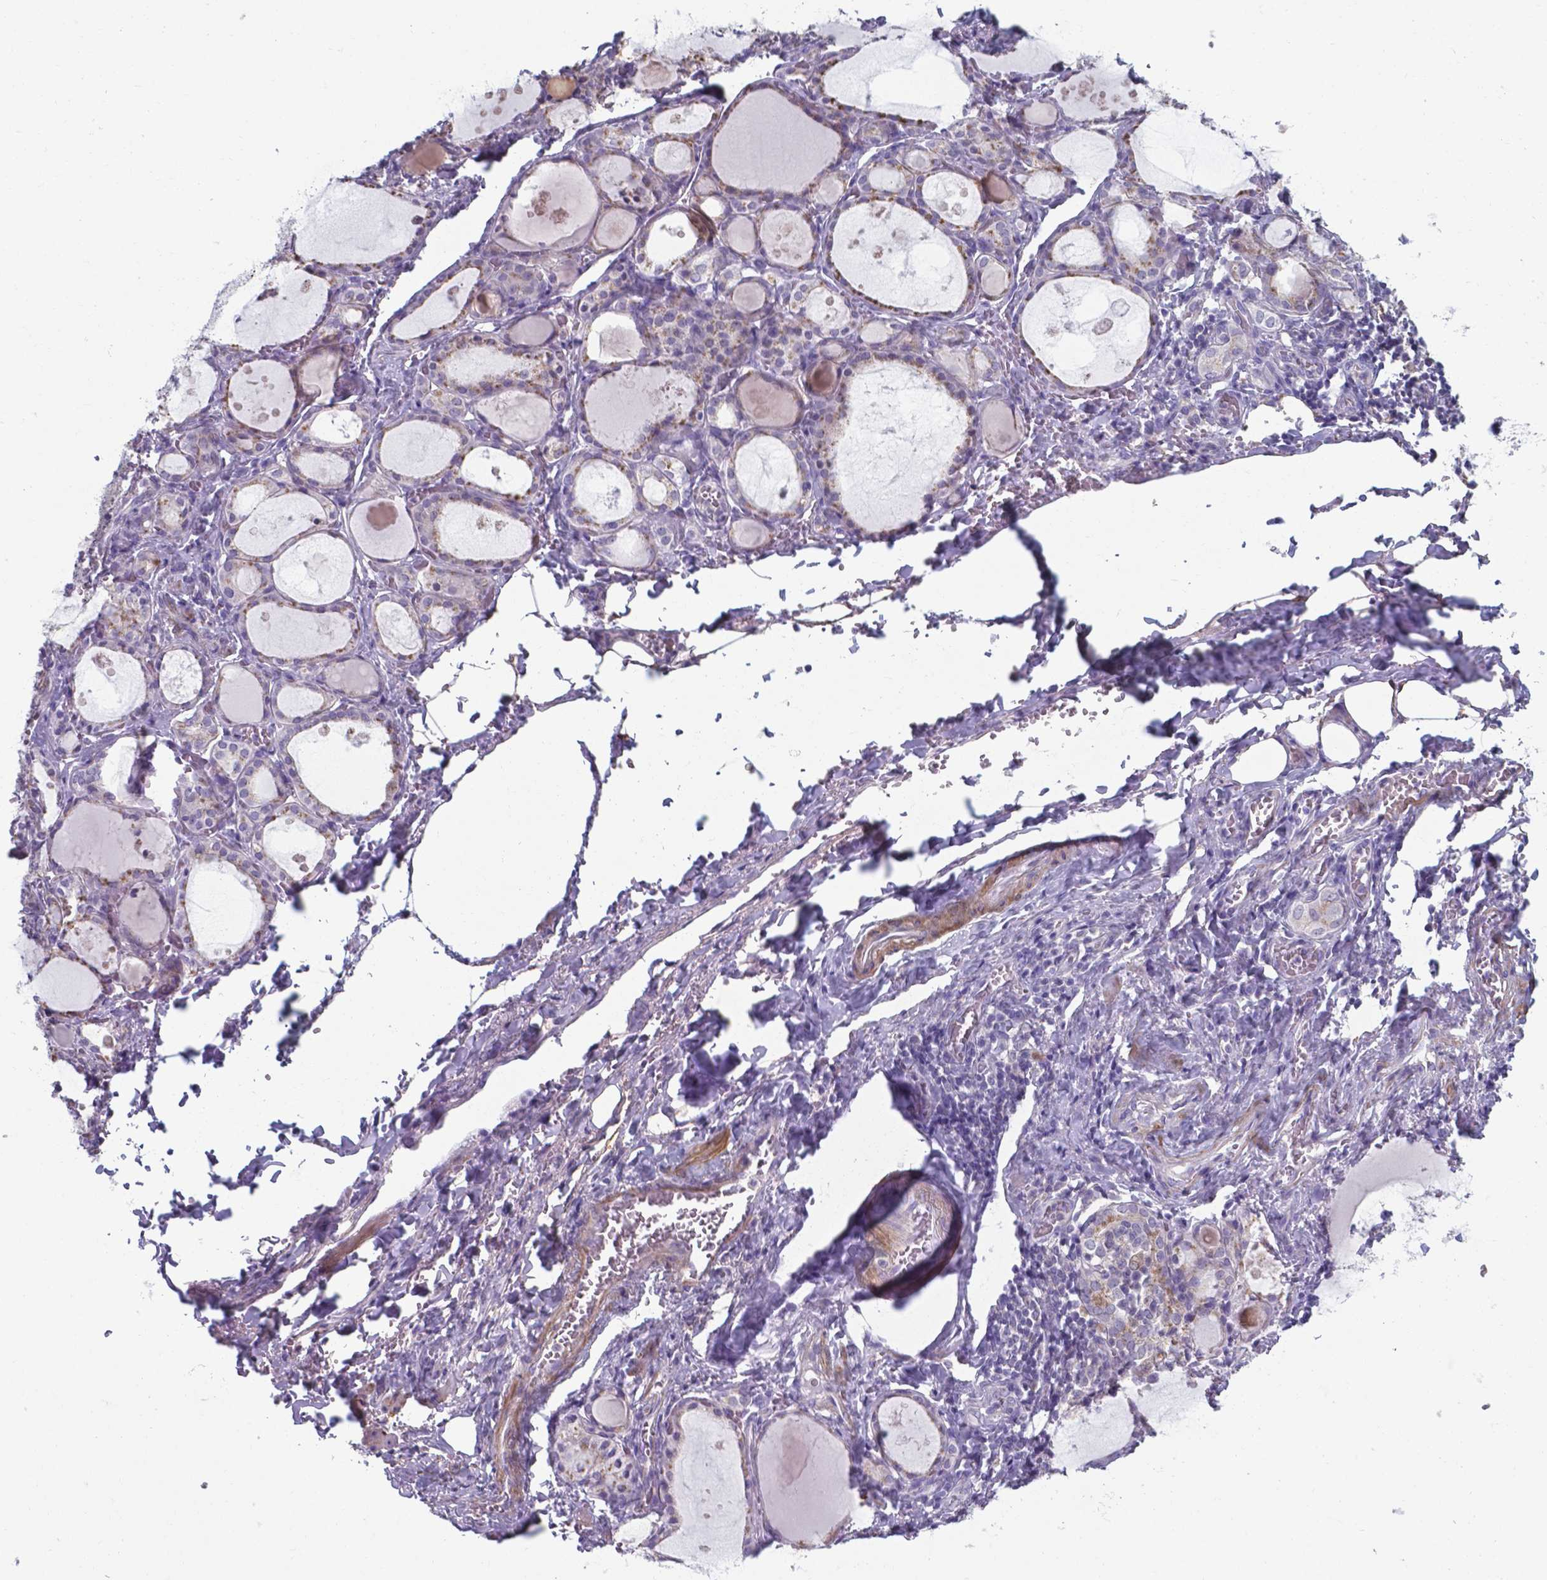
{"staining": {"intensity": "moderate", "quantity": "<25%", "location": "cytoplasmic/membranous"}, "tissue": "thyroid gland", "cell_type": "Glandular cells", "image_type": "normal", "snomed": [{"axis": "morphology", "description": "Normal tissue, NOS"}, {"axis": "topography", "description": "Thyroid gland"}], "caption": "A photomicrograph showing moderate cytoplasmic/membranous expression in approximately <25% of glandular cells in normal thyroid gland, as visualized by brown immunohistochemical staining.", "gene": "AP5B1", "patient": {"sex": "male", "age": 68}}